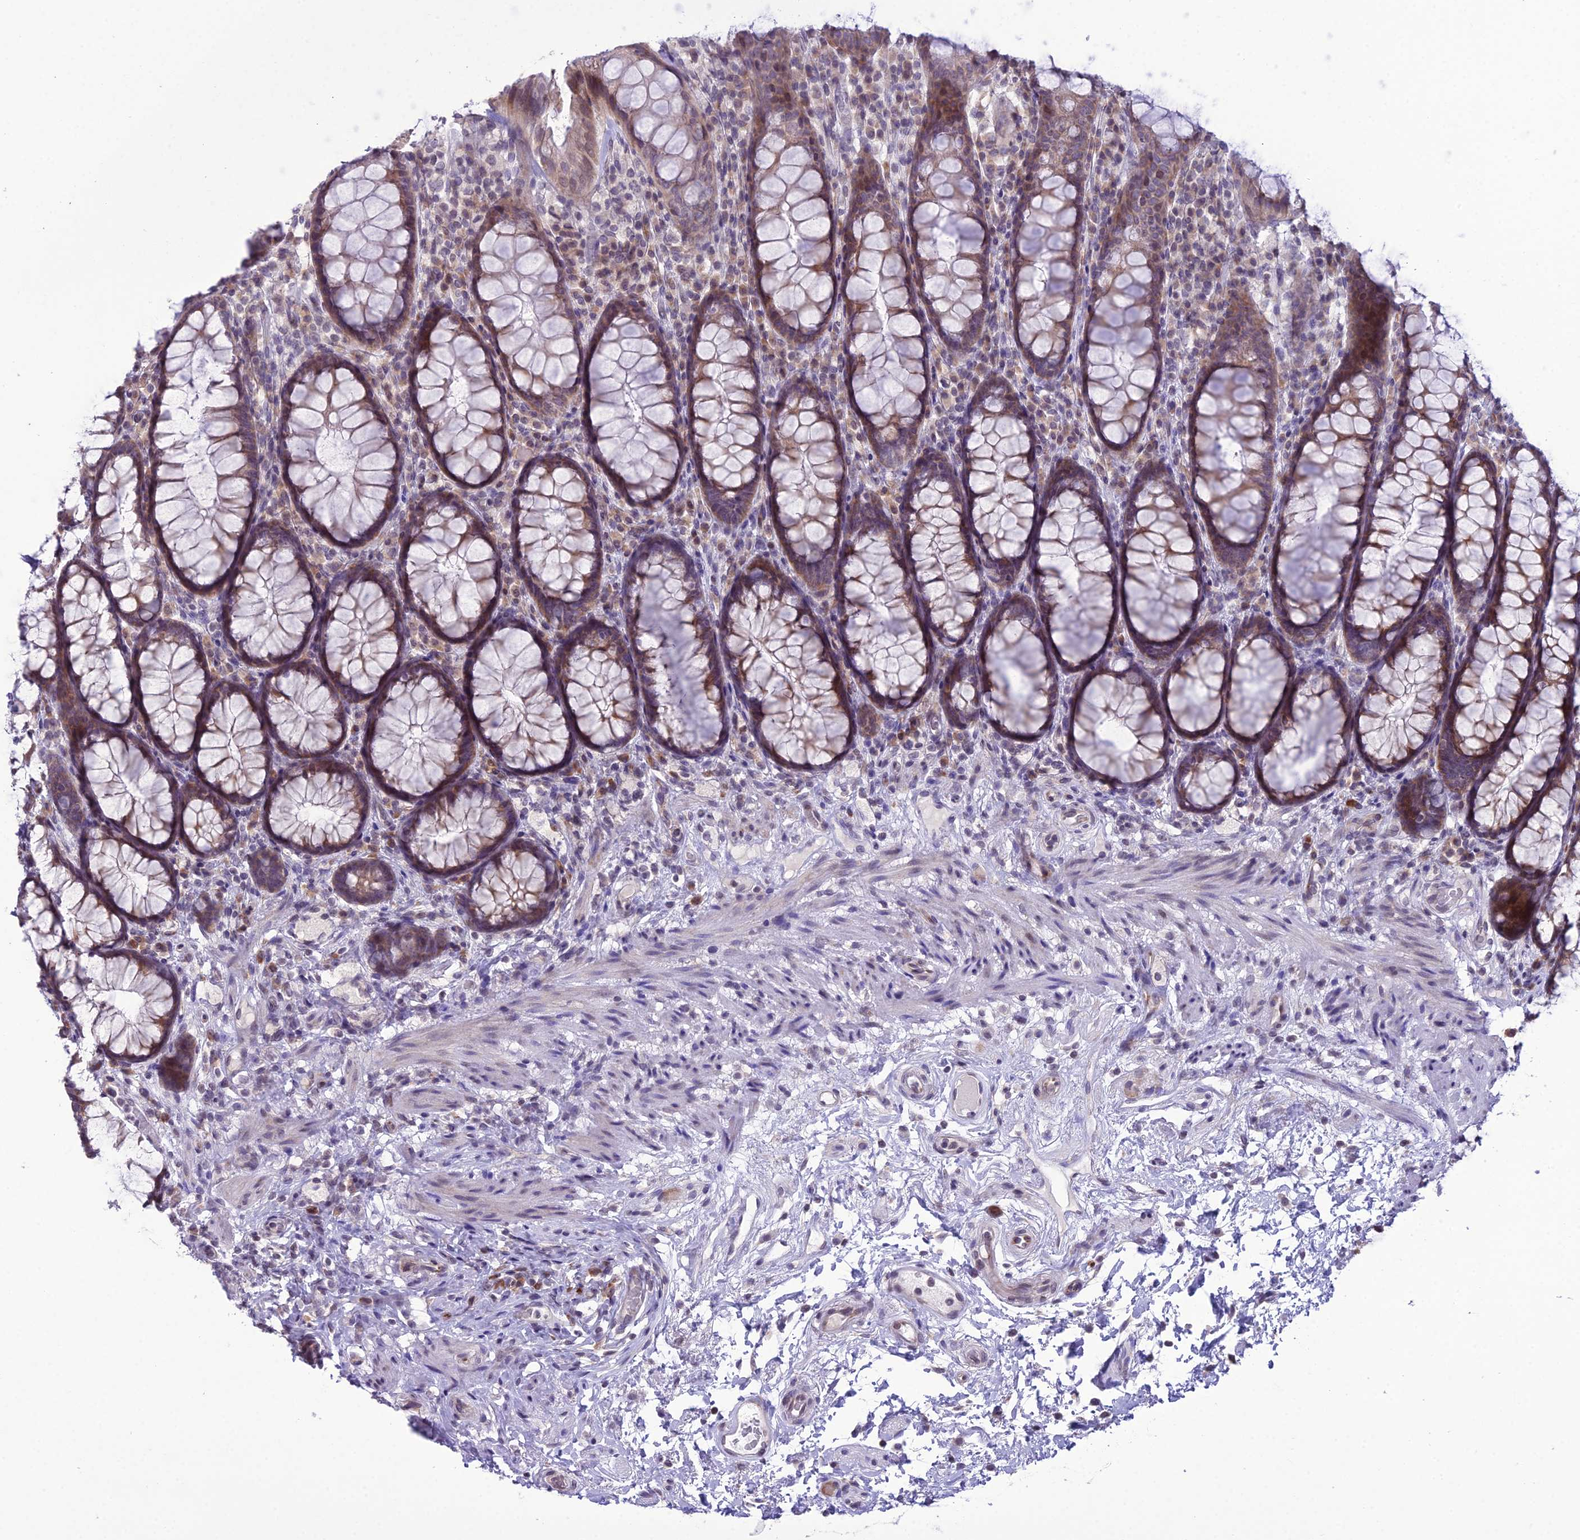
{"staining": {"intensity": "moderate", "quantity": "25%-75%", "location": "cytoplasmic/membranous"}, "tissue": "rectum", "cell_type": "Glandular cells", "image_type": "normal", "snomed": [{"axis": "morphology", "description": "Normal tissue, NOS"}, {"axis": "topography", "description": "Rectum"}], "caption": "Unremarkable rectum shows moderate cytoplasmic/membranous positivity in approximately 25%-75% of glandular cells.", "gene": "RPS26", "patient": {"sex": "male", "age": 83}}